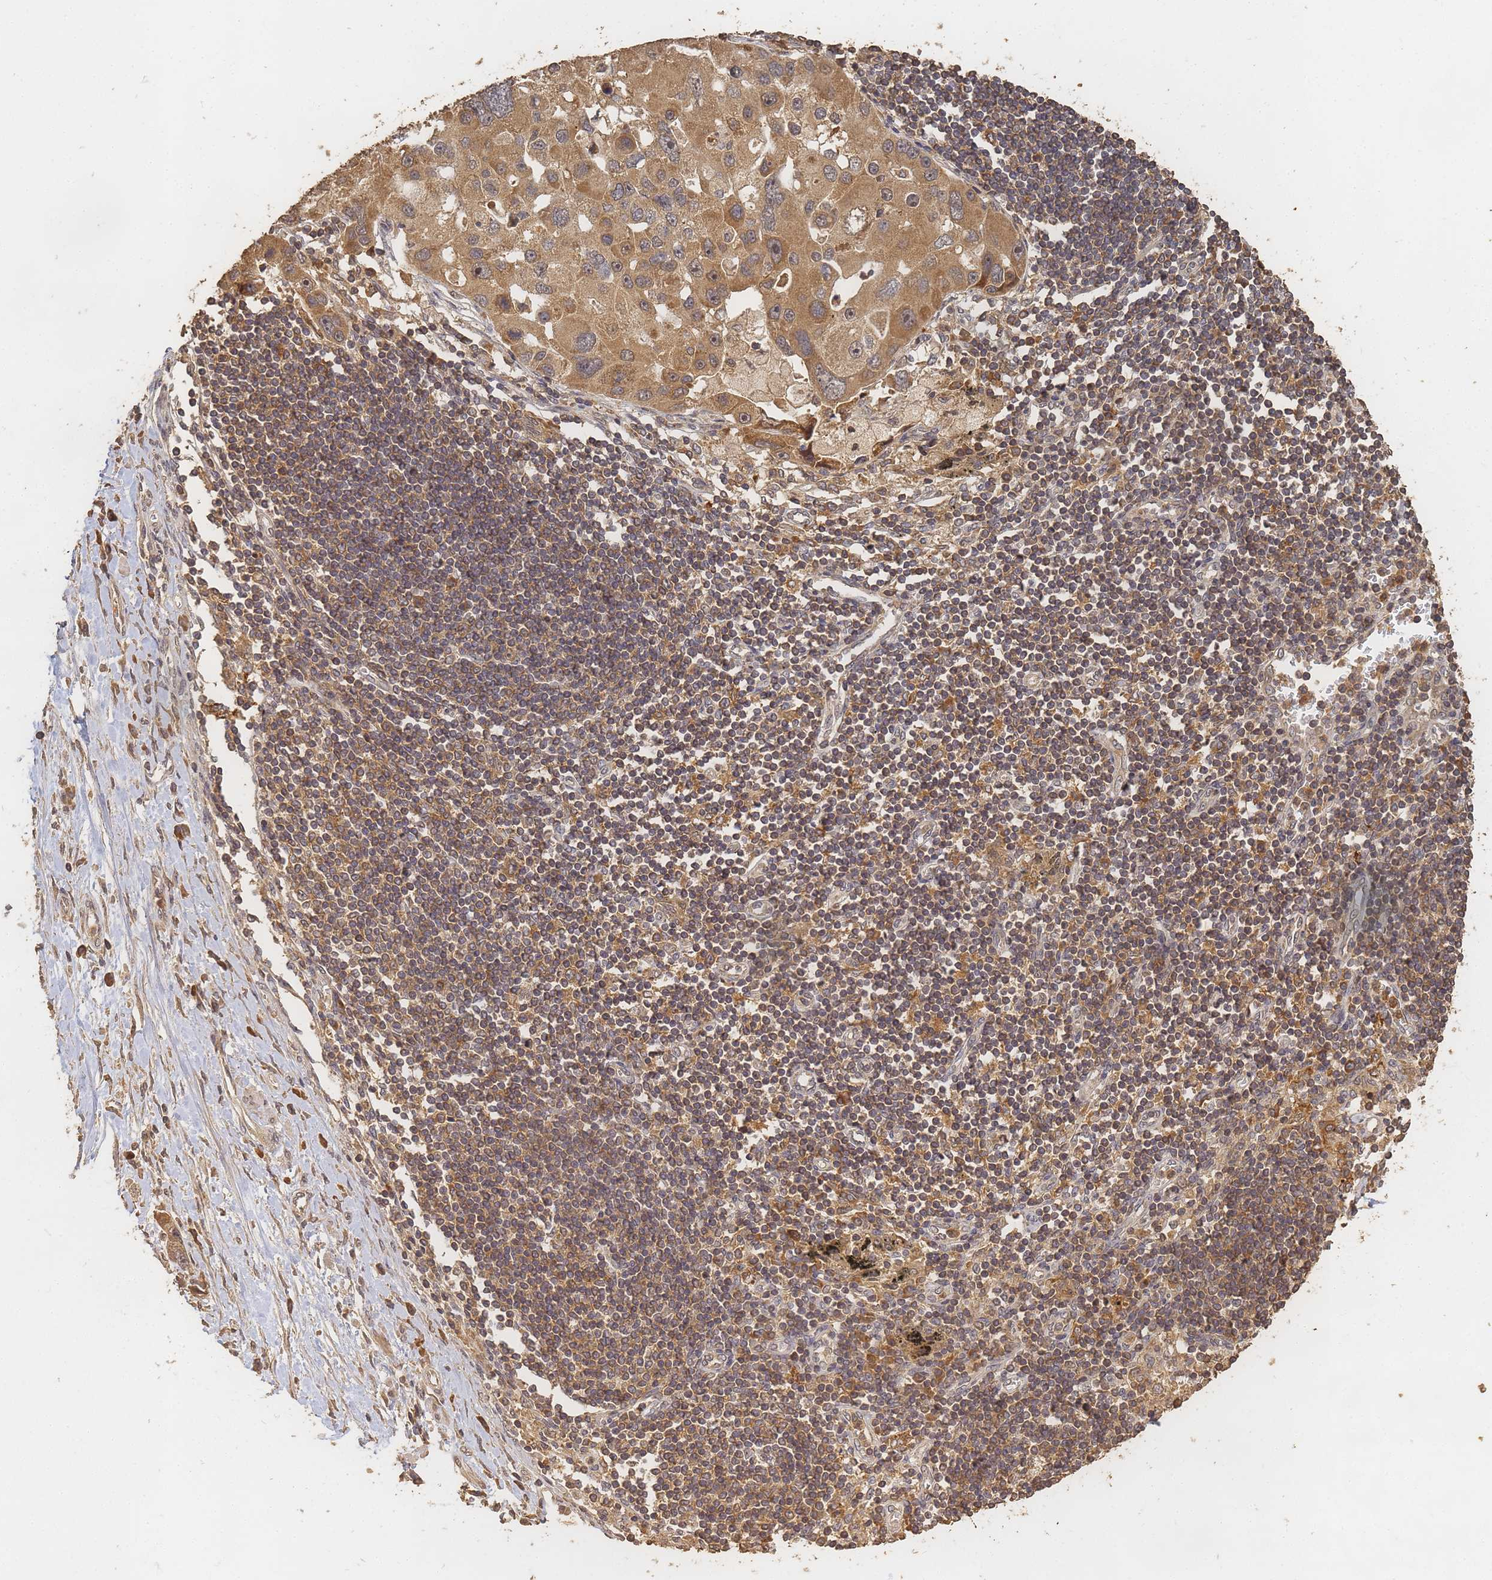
{"staining": {"intensity": "moderate", "quantity": ">75%", "location": "cytoplasmic/membranous,nuclear"}, "tissue": "lung cancer", "cell_type": "Tumor cells", "image_type": "cancer", "snomed": [{"axis": "morphology", "description": "Adenocarcinoma, NOS"}, {"axis": "topography", "description": "Lung"}], "caption": "Moderate cytoplasmic/membranous and nuclear protein staining is identified in about >75% of tumor cells in lung adenocarcinoma.", "gene": "ALKBH1", "patient": {"sex": "female", "age": 54}}